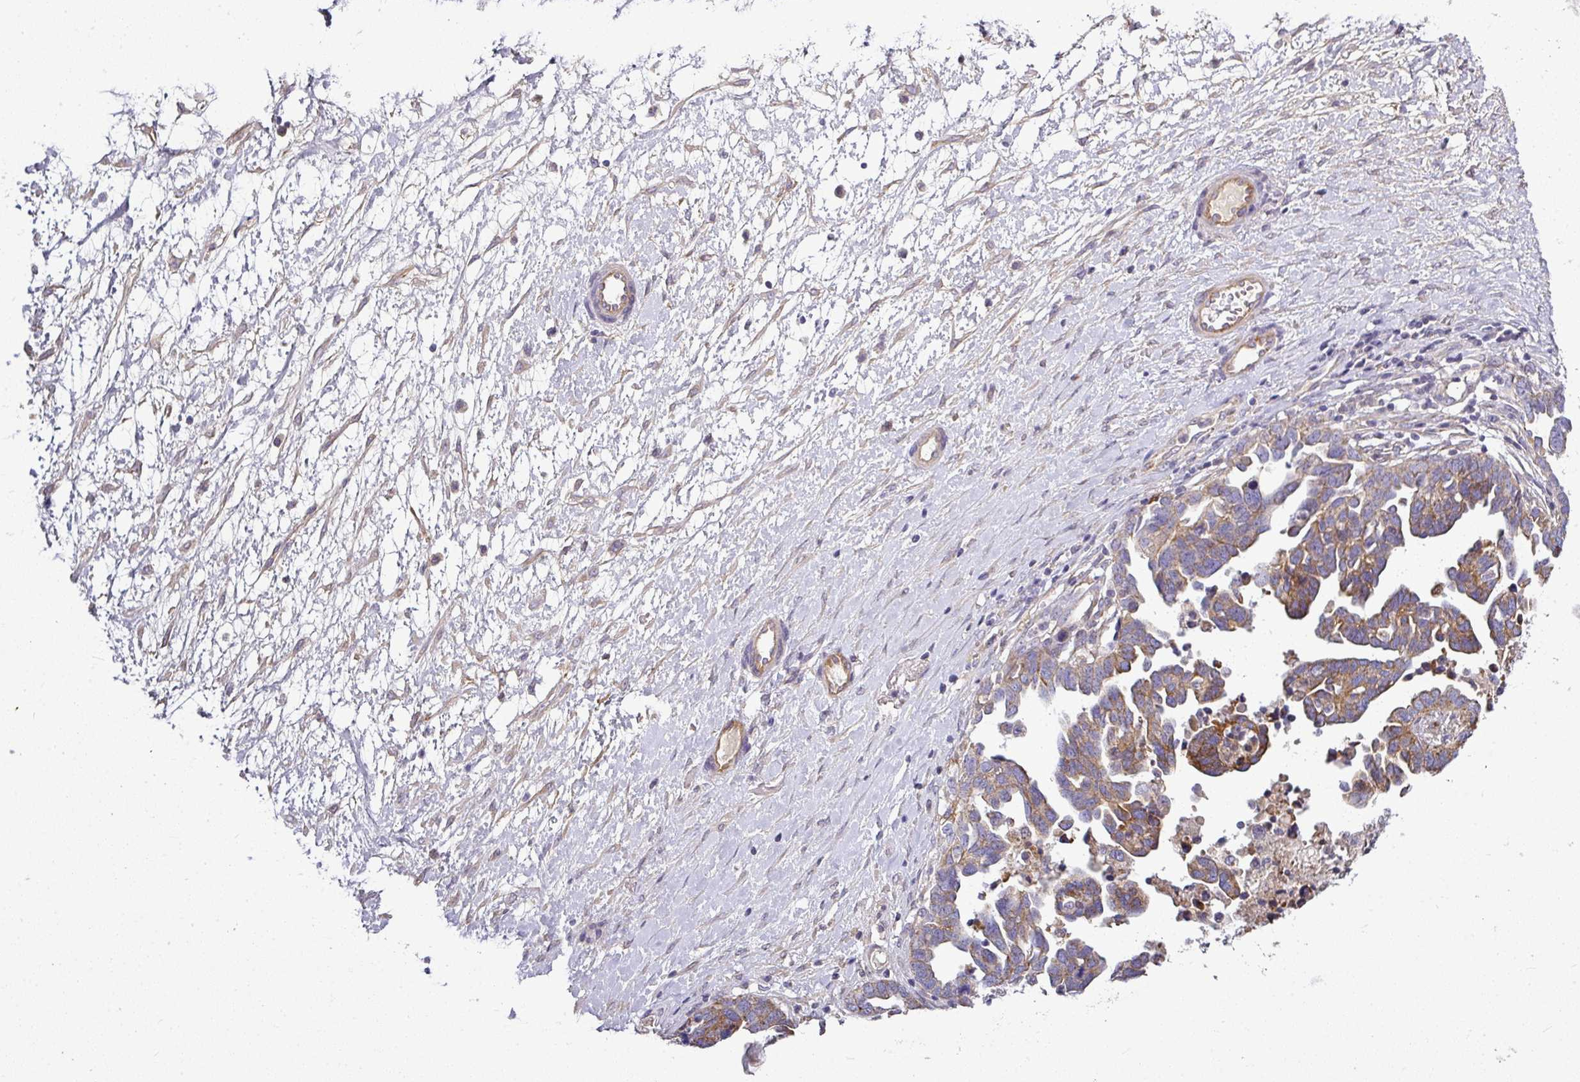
{"staining": {"intensity": "moderate", "quantity": "25%-75%", "location": "cytoplasmic/membranous"}, "tissue": "ovarian cancer", "cell_type": "Tumor cells", "image_type": "cancer", "snomed": [{"axis": "morphology", "description": "Cystadenocarcinoma, serous, NOS"}, {"axis": "topography", "description": "Ovary"}], "caption": "Serous cystadenocarcinoma (ovarian) tissue shows moderate cytoplasmic/membranous expression in approximately 25%-75% of tumor cells", "gene": "GAN", "patient": {"sex": "female", "age": 54}}